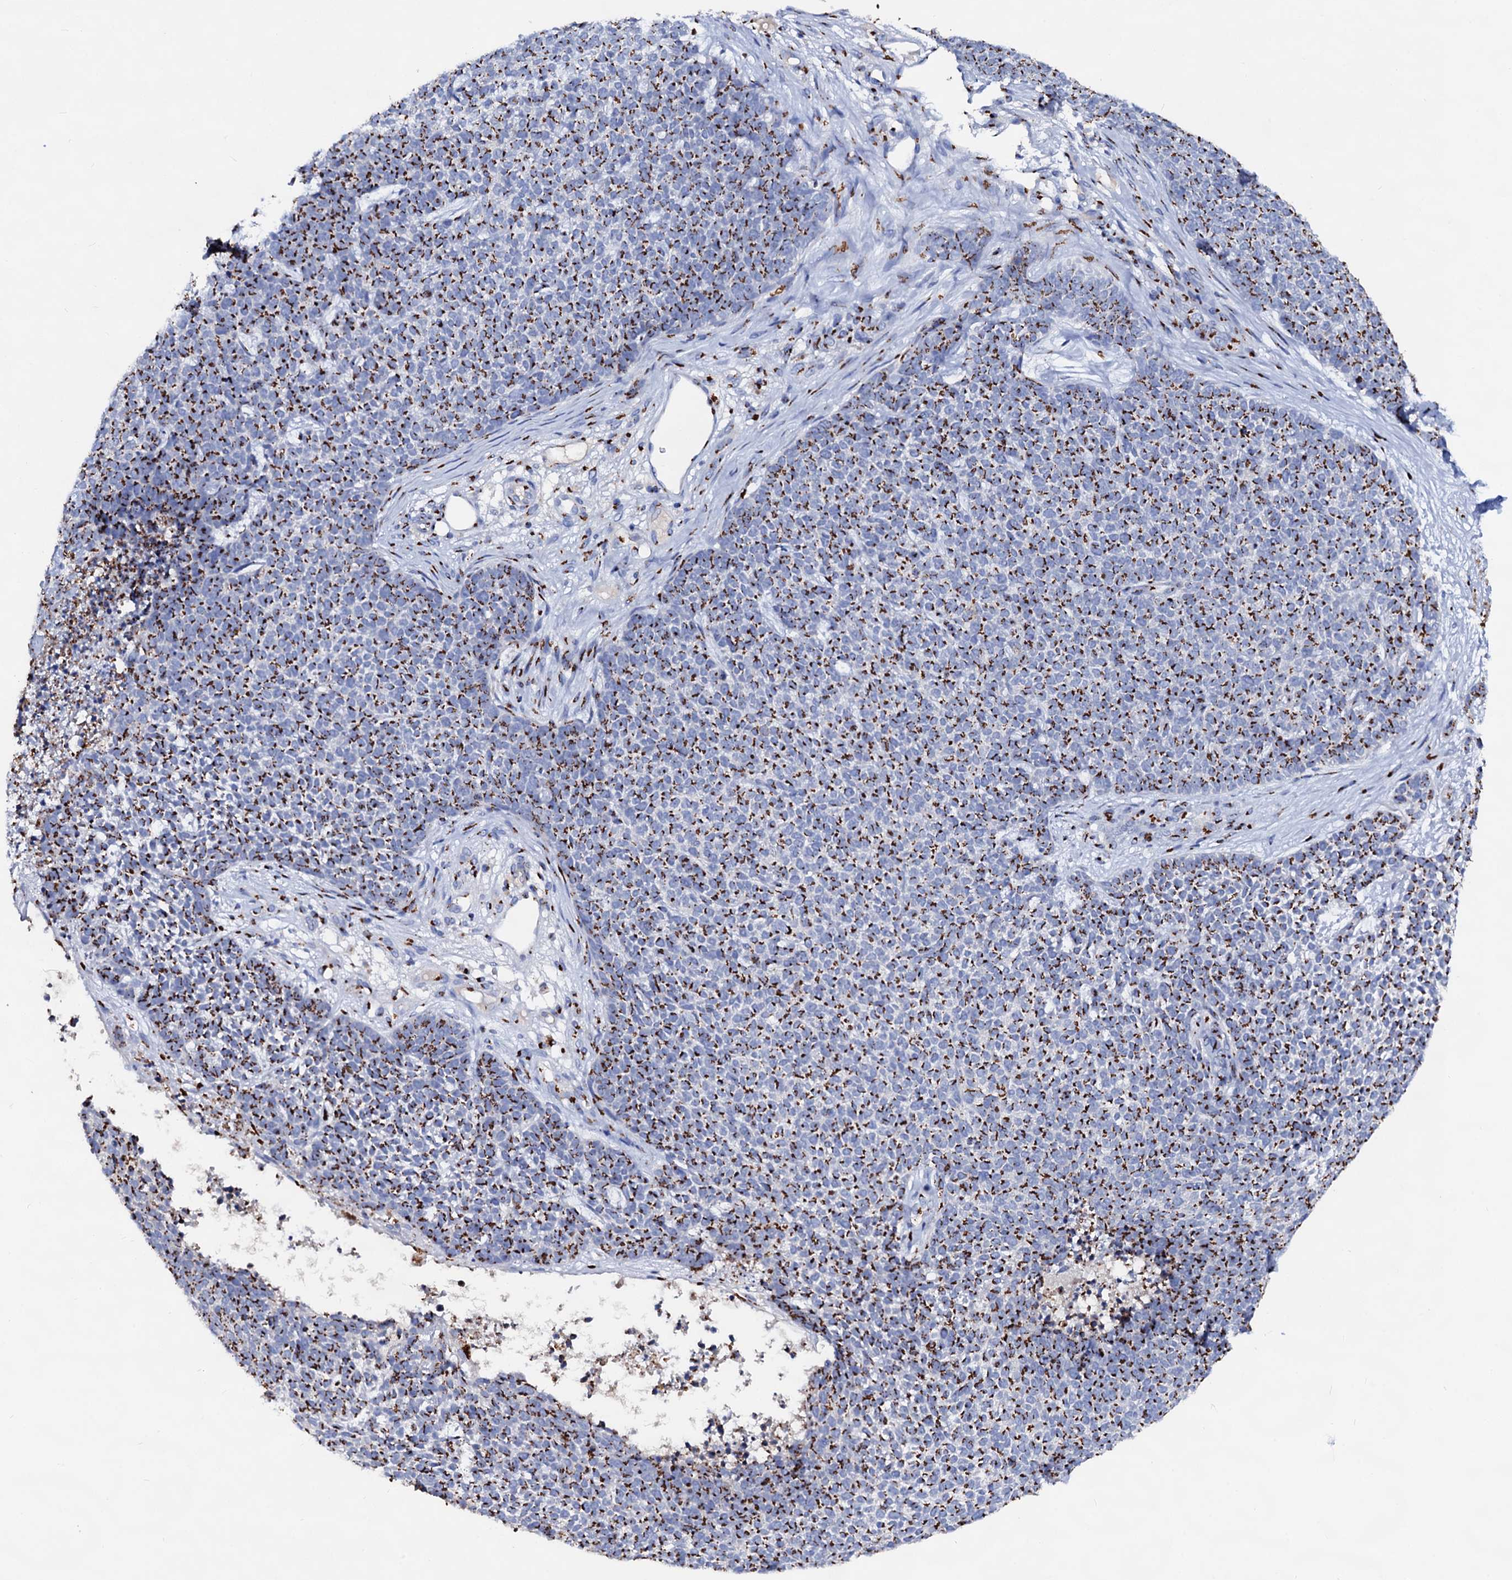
{"staining": {"intensity": "strong", "quantity": ">75%", "location": "cytoplasmic/membranous"}, "tissue": "skin cancer", "cell_type": "Tumor cells", "image_type": "cancer", "snomed": [{"axis": "morphology", "description": "Basal cell carcinoma"}, {"axis": "topography", "description": "Skin"}], "caption": "Protein expression analysis of human skin cancer (basal cell carcinoma) reveals strong cytoplasmic/membranous positivity in about >75% of tumor cells.", "gene": "TM9SF3", "patient": {"sex": "female", "age": 84}}